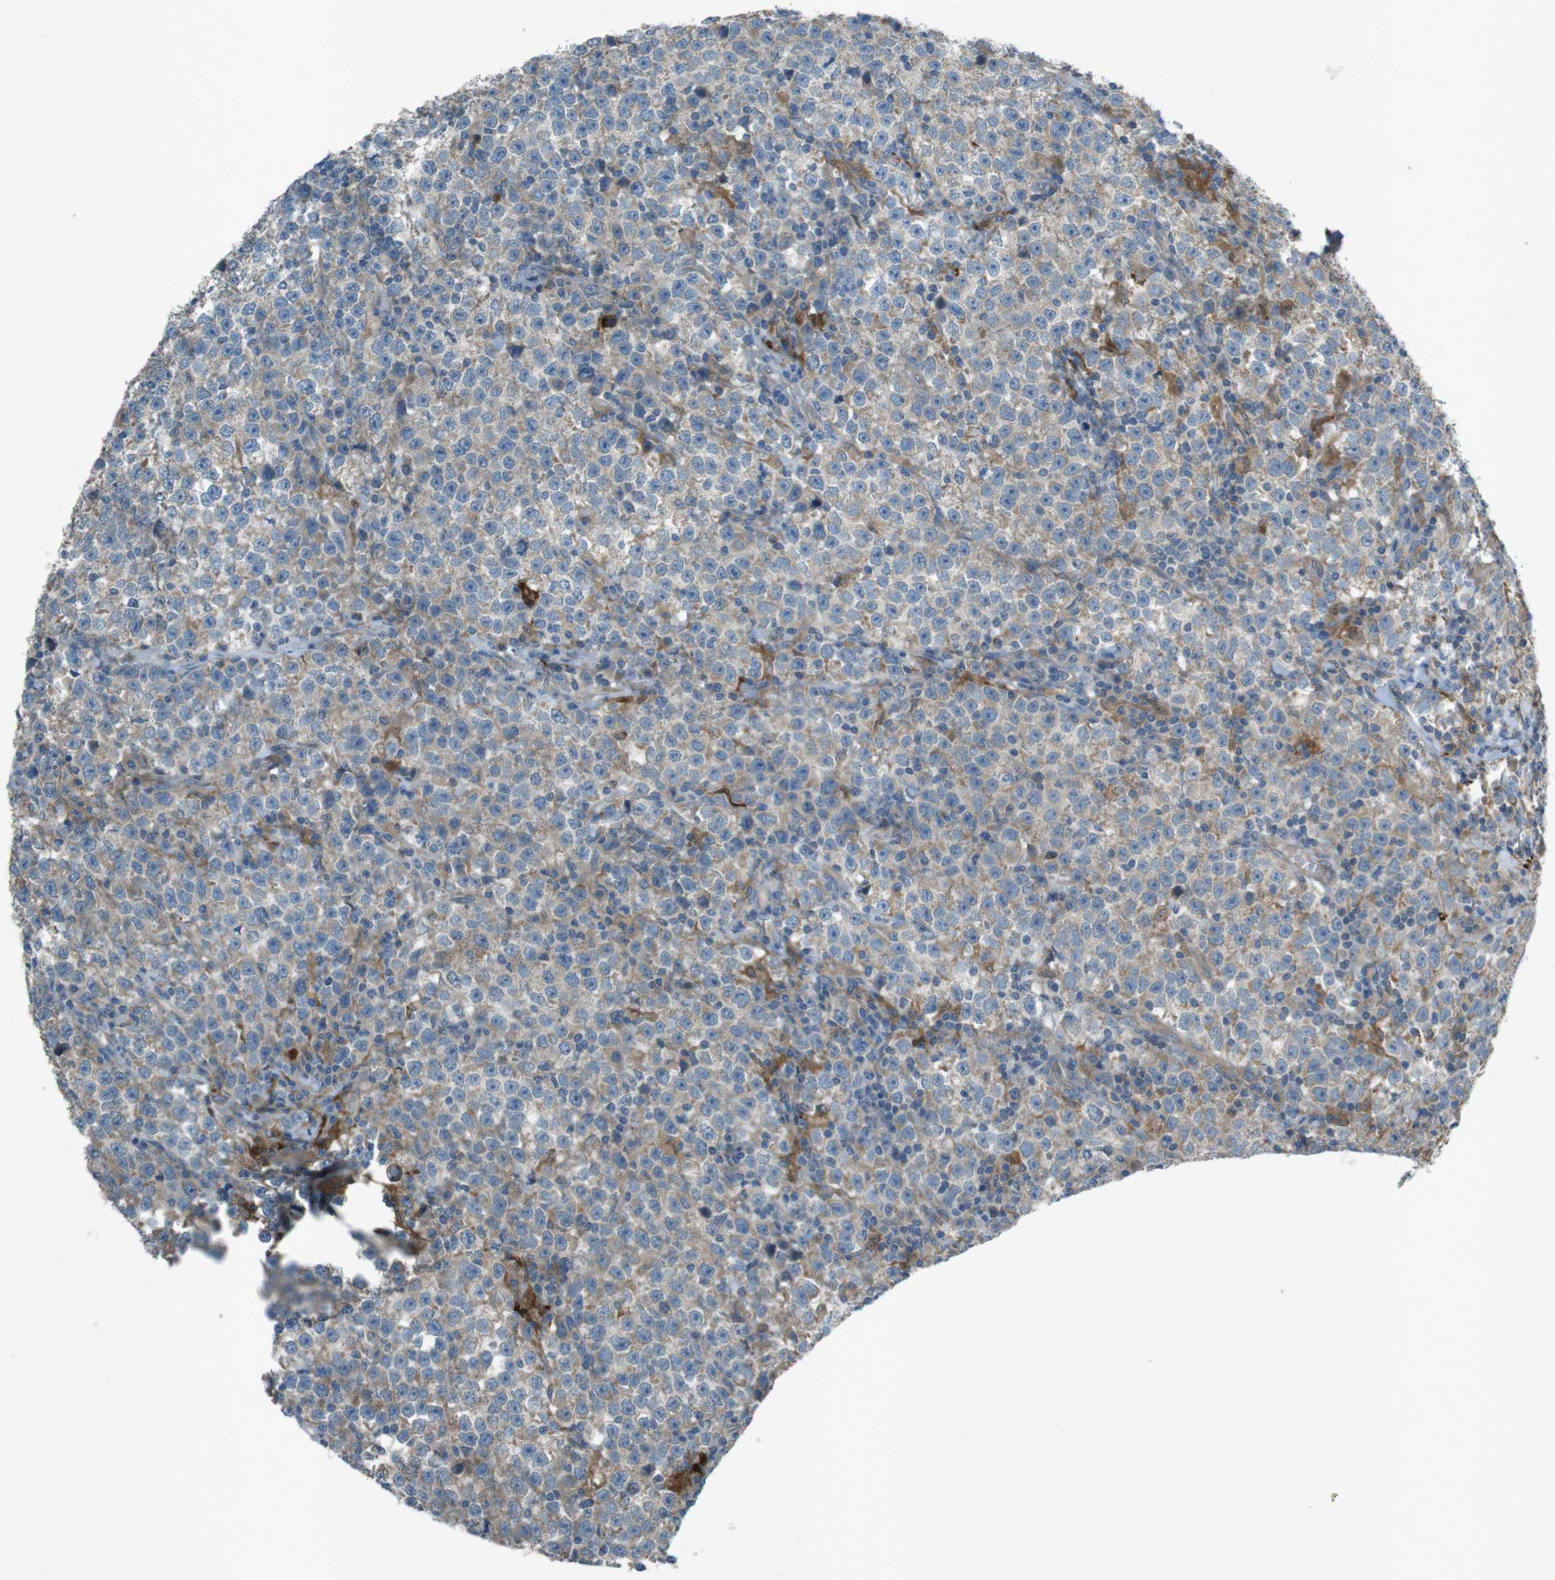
{"staining": {"intensity": "weak", "quantity": "25%-75%", "location": "cytoplasmic/membranous"}, "tissue": "testis cancer", "cell_type": "Tumor cells", "image_type": "cancer", "snomed": [{"axis": "morphology", "description": "Seminoma, NOS"}, {"axis": "topography", "description": "Testis"}], "caption": "This is a photomicrograph of immunohistochemistry staining of seminoma (testis), which shows weak staining in the cytoplasmic/membranous of tumor cells.", "gene": "TMEM41B", "patient": {"sex": "male", "age": 43}}